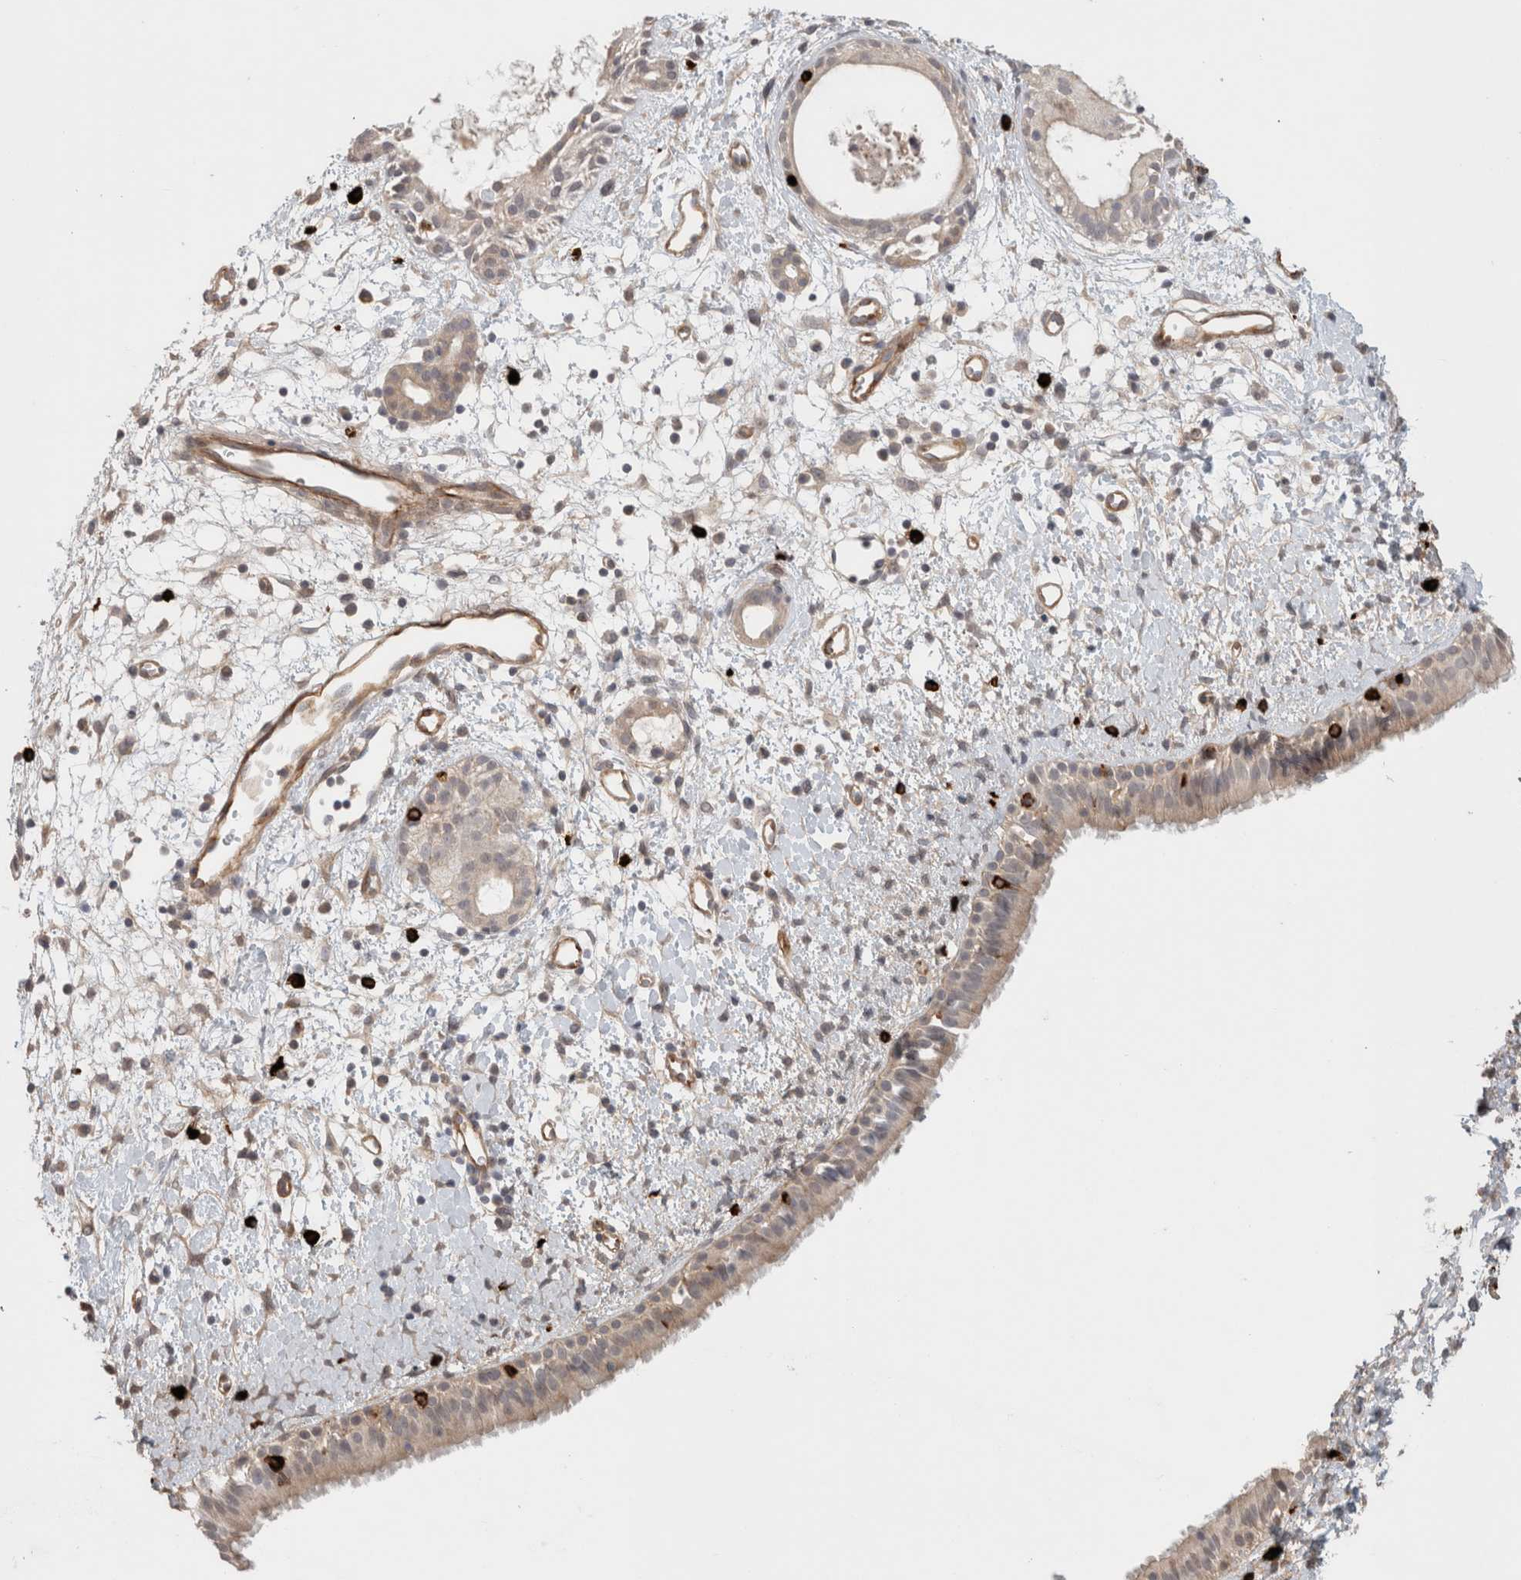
{"staining": {"intensity": "weak", "quantity": ">75%", "location": "cytoplasmic/membranous"}, "tissue": "nasopharynx", "cell_type": "Respiratory epithelial cells", "image_type": "normal", "snomed": [{"axis": "morphology", "description": "Normal tissue, NOS"}, {"axis": "topography", "description": "Nasopharynx"}], "caption": "Respiratory epithelial cells reveal weak cytoplasmic/membranous positivity in approximately >75% of cells in unremarkable nasopharynx.", "gene": "HSPG2", "patient": {"sex": "male", "age": 22}}